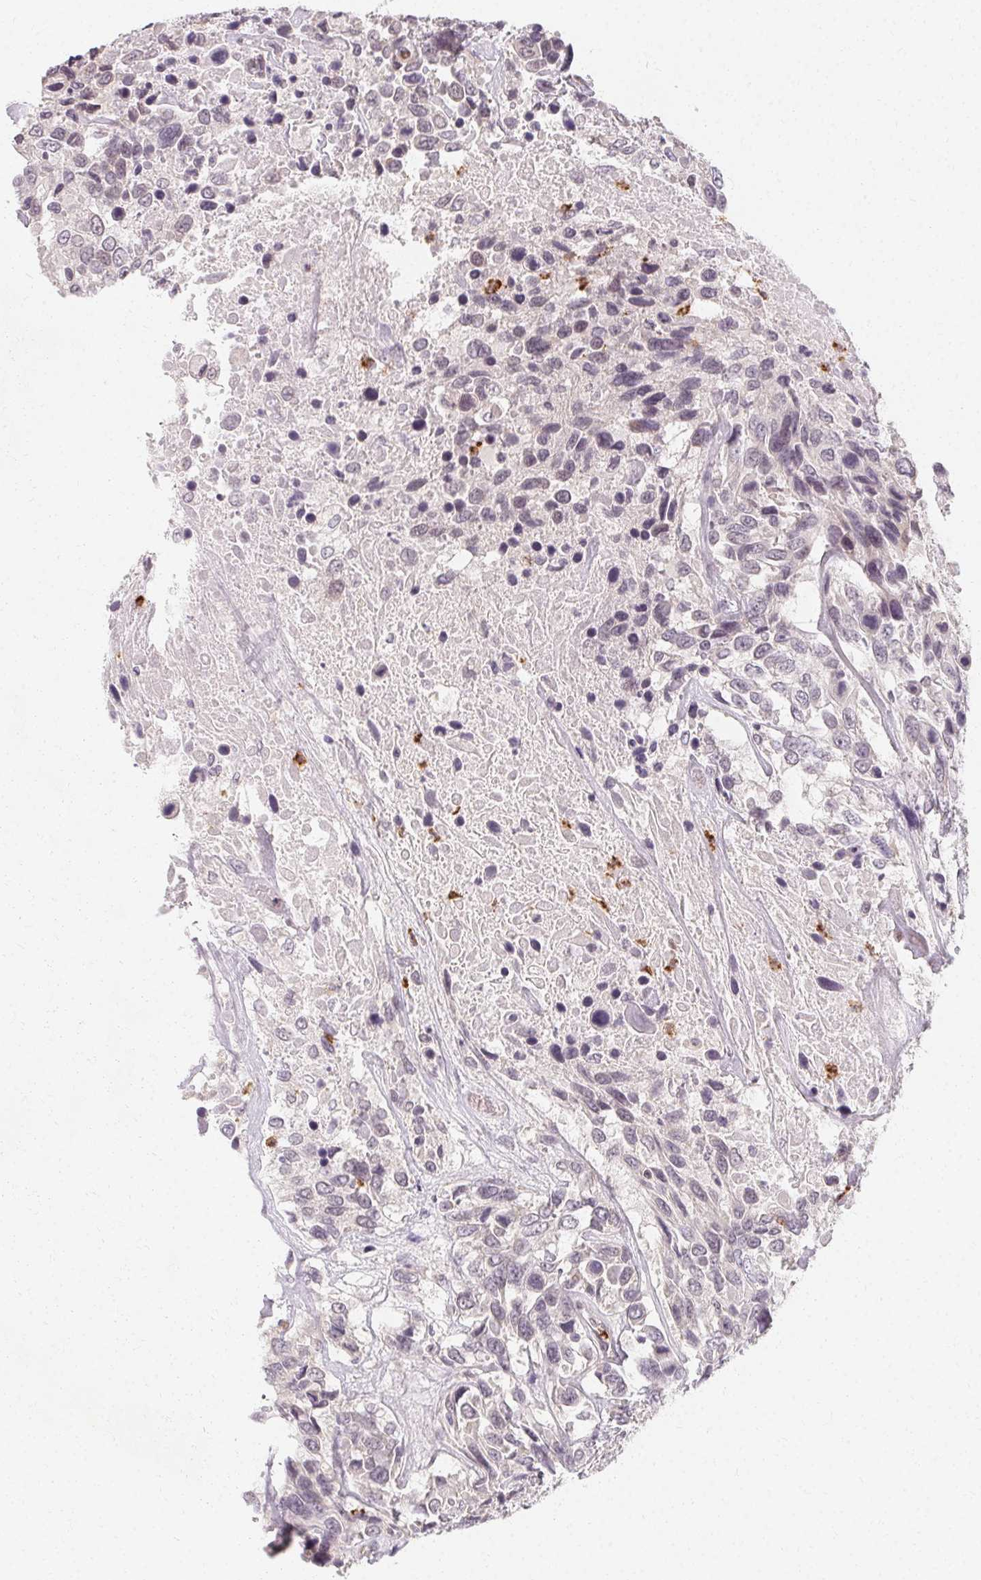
{"staining": {"intensity": "negative", "quantity": "none", "location": "none"}, "tissue": "urothelial cancer", "cell_type": "Tumor cells", "image_type": "cancer", "snomed": [{"axis": "morphology", "description": "Urothelial carcinoma, High grade"}, {"axis": "topography", "description": "Urinary bladder"}], "caption": "The photomicrograph shows no staining of tumor cells in urothelial cancer.", "gene": "CLCNKB", "patient": {"sex": "female", "age": 70}}